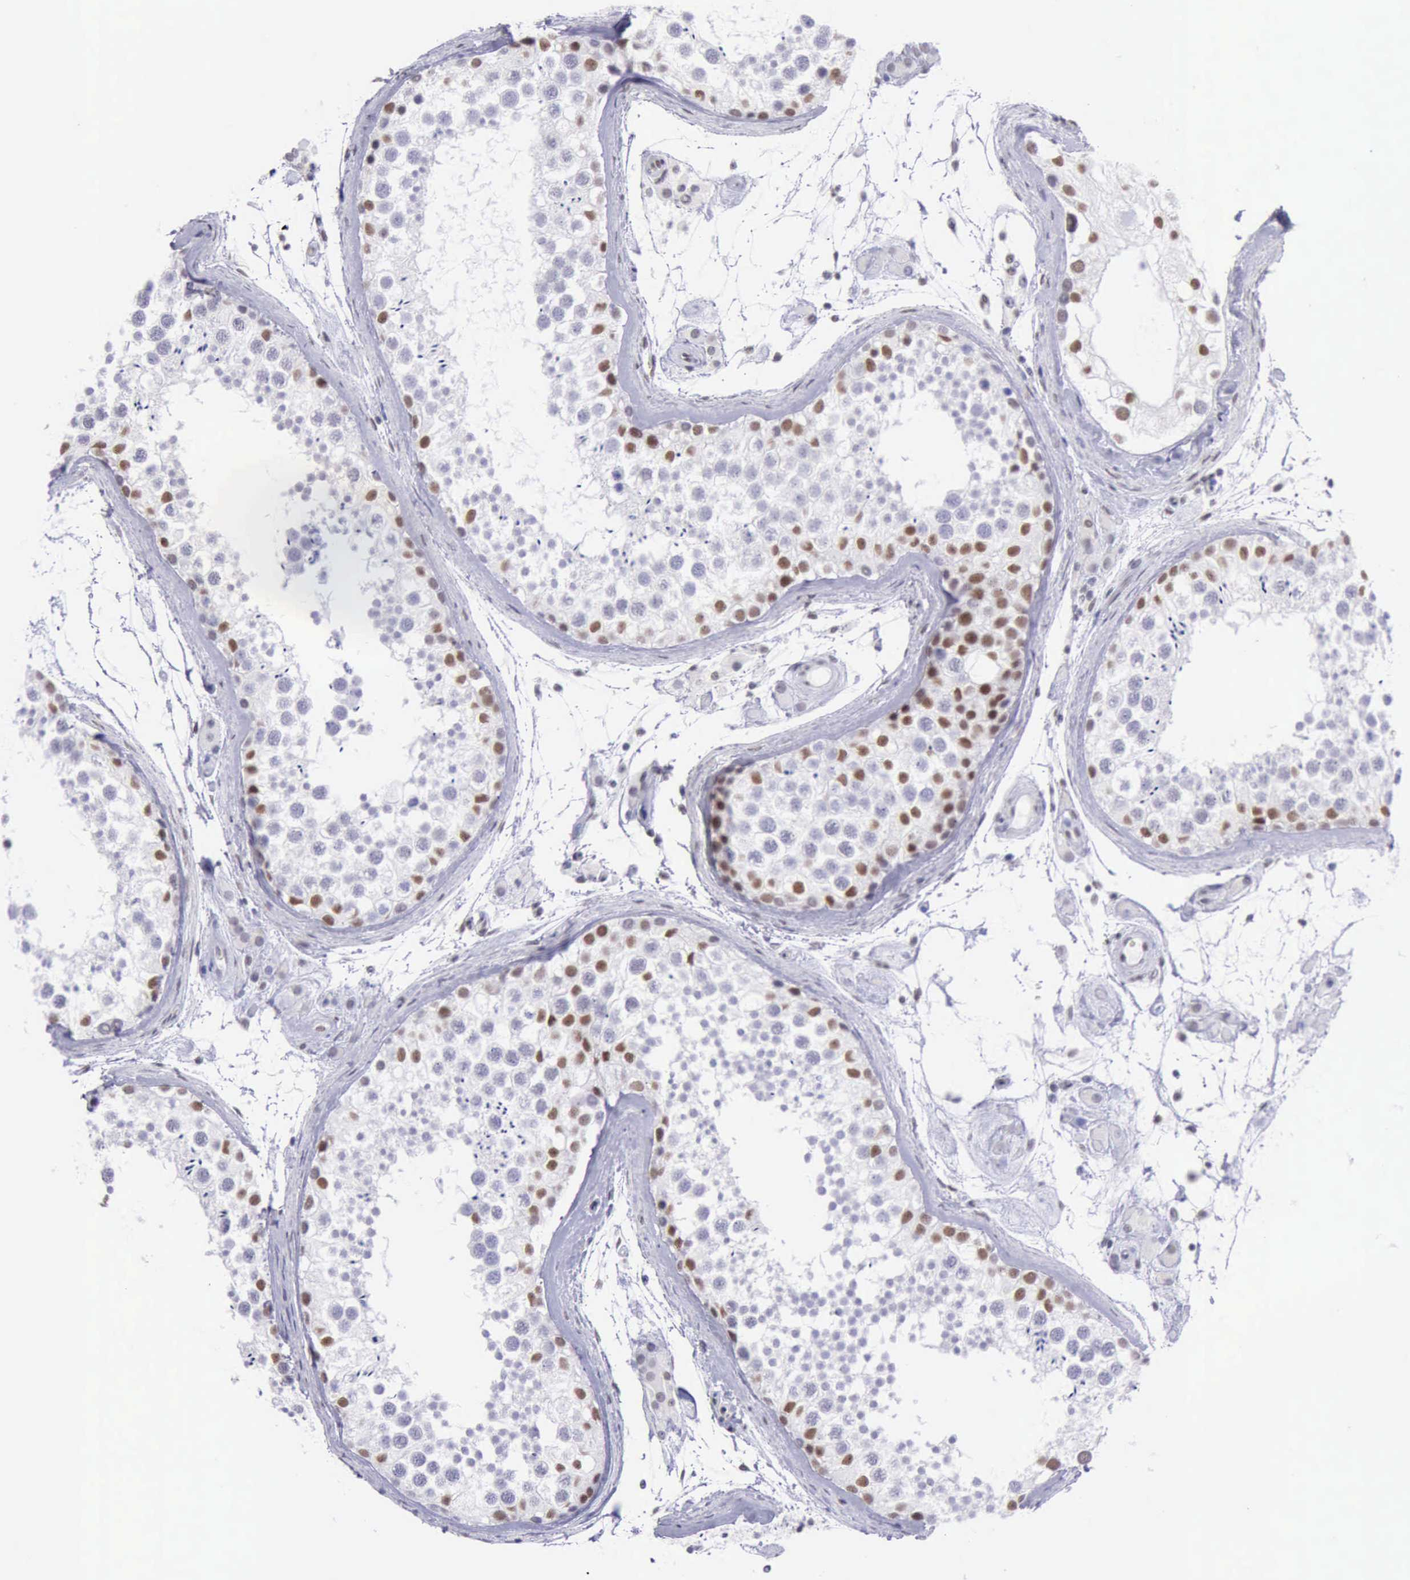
{"staining": {"intensity": "moderate", "quantity": "25%-75%", "location": "nuclear"}, "tissue": "testis", "cell_type": "Cells in seminiferous ducts", "image_type": "normal", "snomed": [{"axis": "morphology", "description": "Normal tissue, NOS"}, {"axis": "topography", "description": "Testis"}], "caption": "A high-resolution photomicrograph shows immunohistochemistry staining of unremarkable testis, which shows moderate nuclear expression in approximately 25%-75% of cells in seminiferous ducts.", "gene": "EP300", "patient": {"sex": "male", "age": 46}}